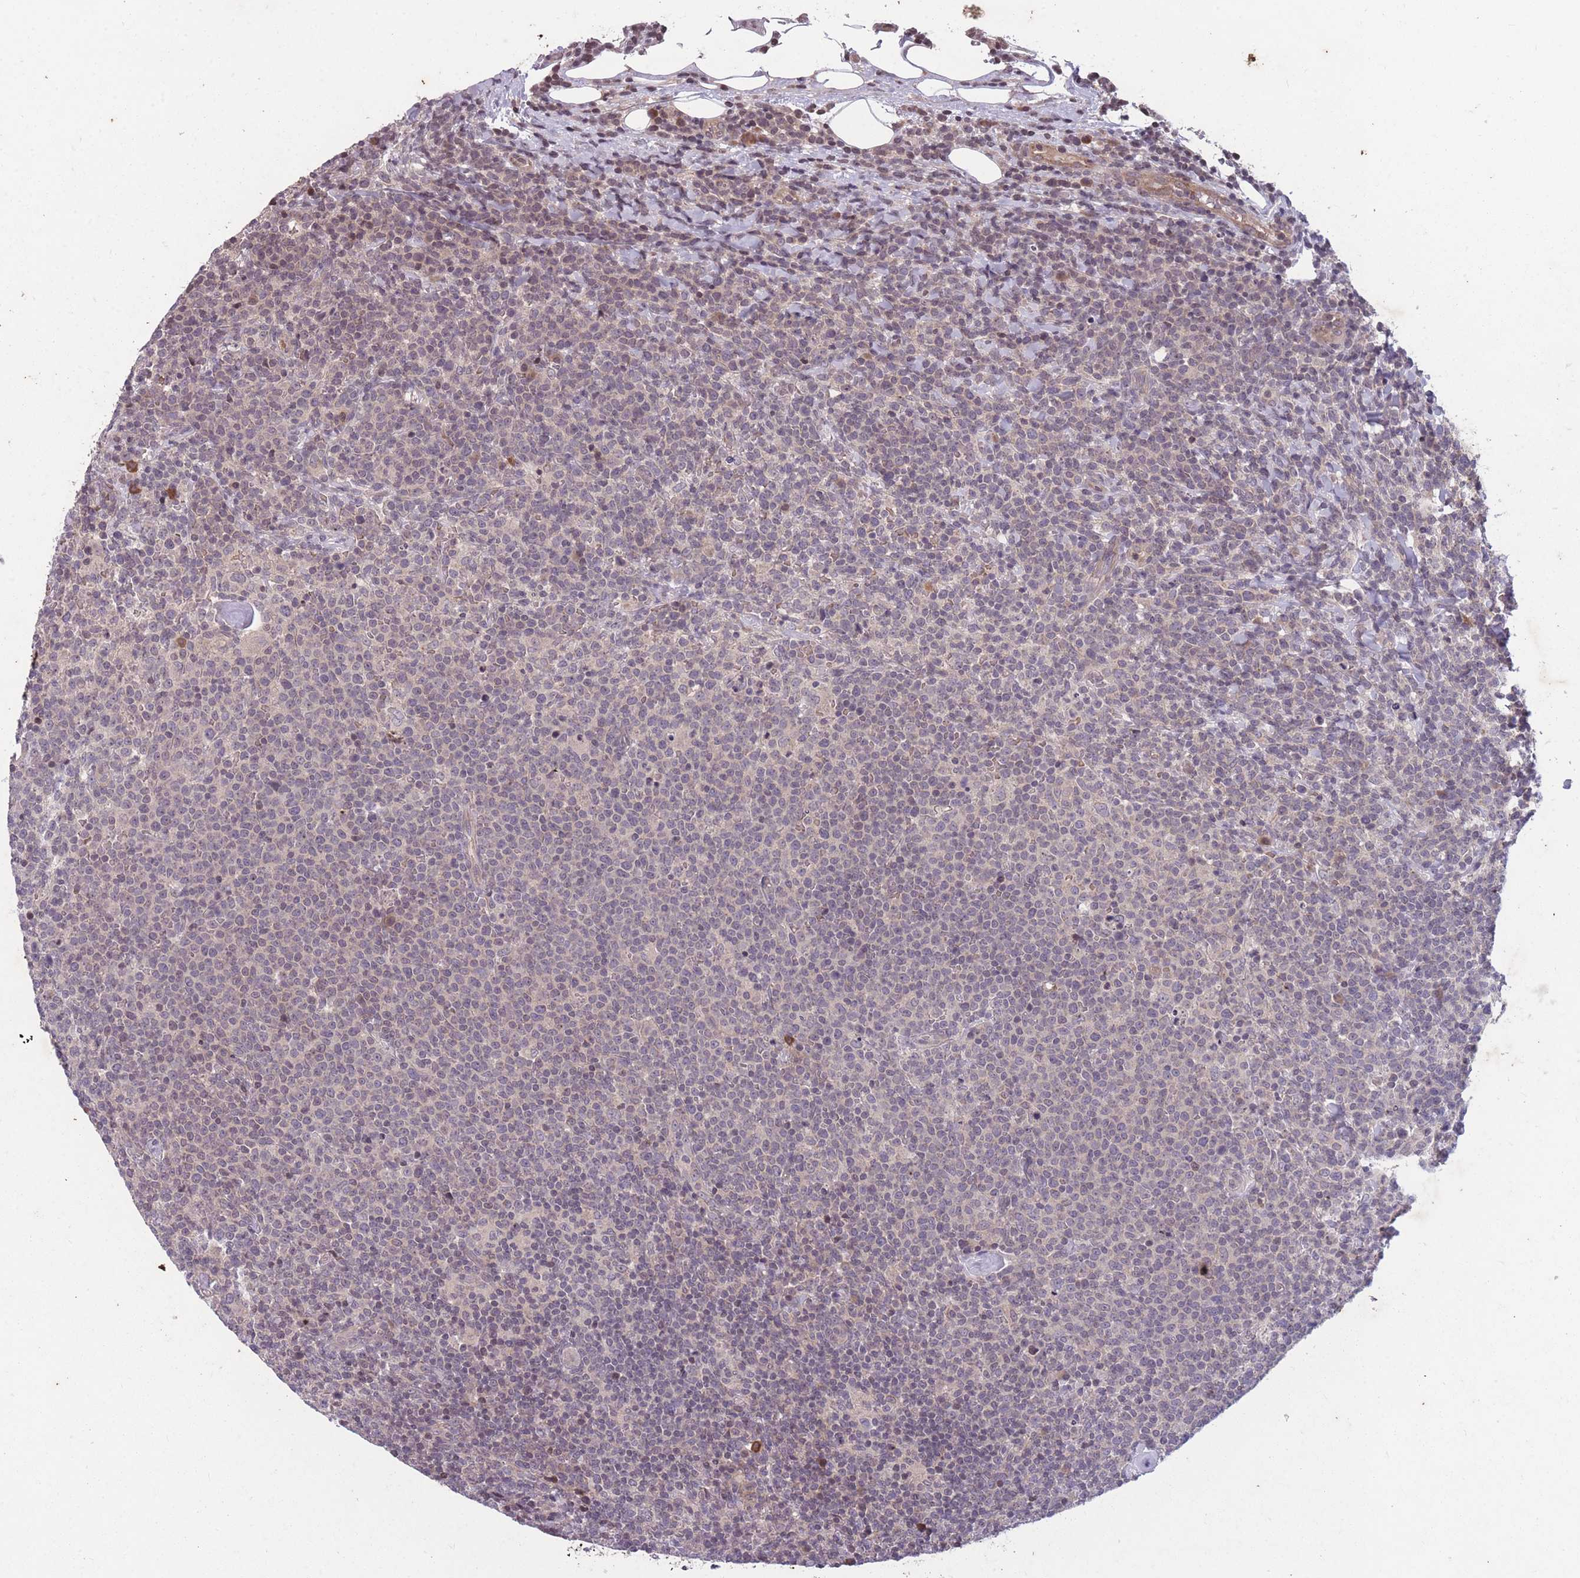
{"staining": {"intensity": "negative", "quantity": "none", "location": "none"}, "tissue": "lymphoma", "cell_type": "Tumor cells", "image_type": "cancer", "snomed": [{"axis": "morphology", "description": "Malignant lymphoma, non-Hodgkin's type, High grade"}, {"axis": "topography", "description": "Lymph node"}], "caption": "Immunohistochemistry (IHC) histopathology image of high-grade malignant lymphoma, non-Hodgkin's type stained for a protein (brown), which exhibits no positivity in tumor cells.", "gene": "GGT5", "patient": {"sex": "male", "age": 61}}